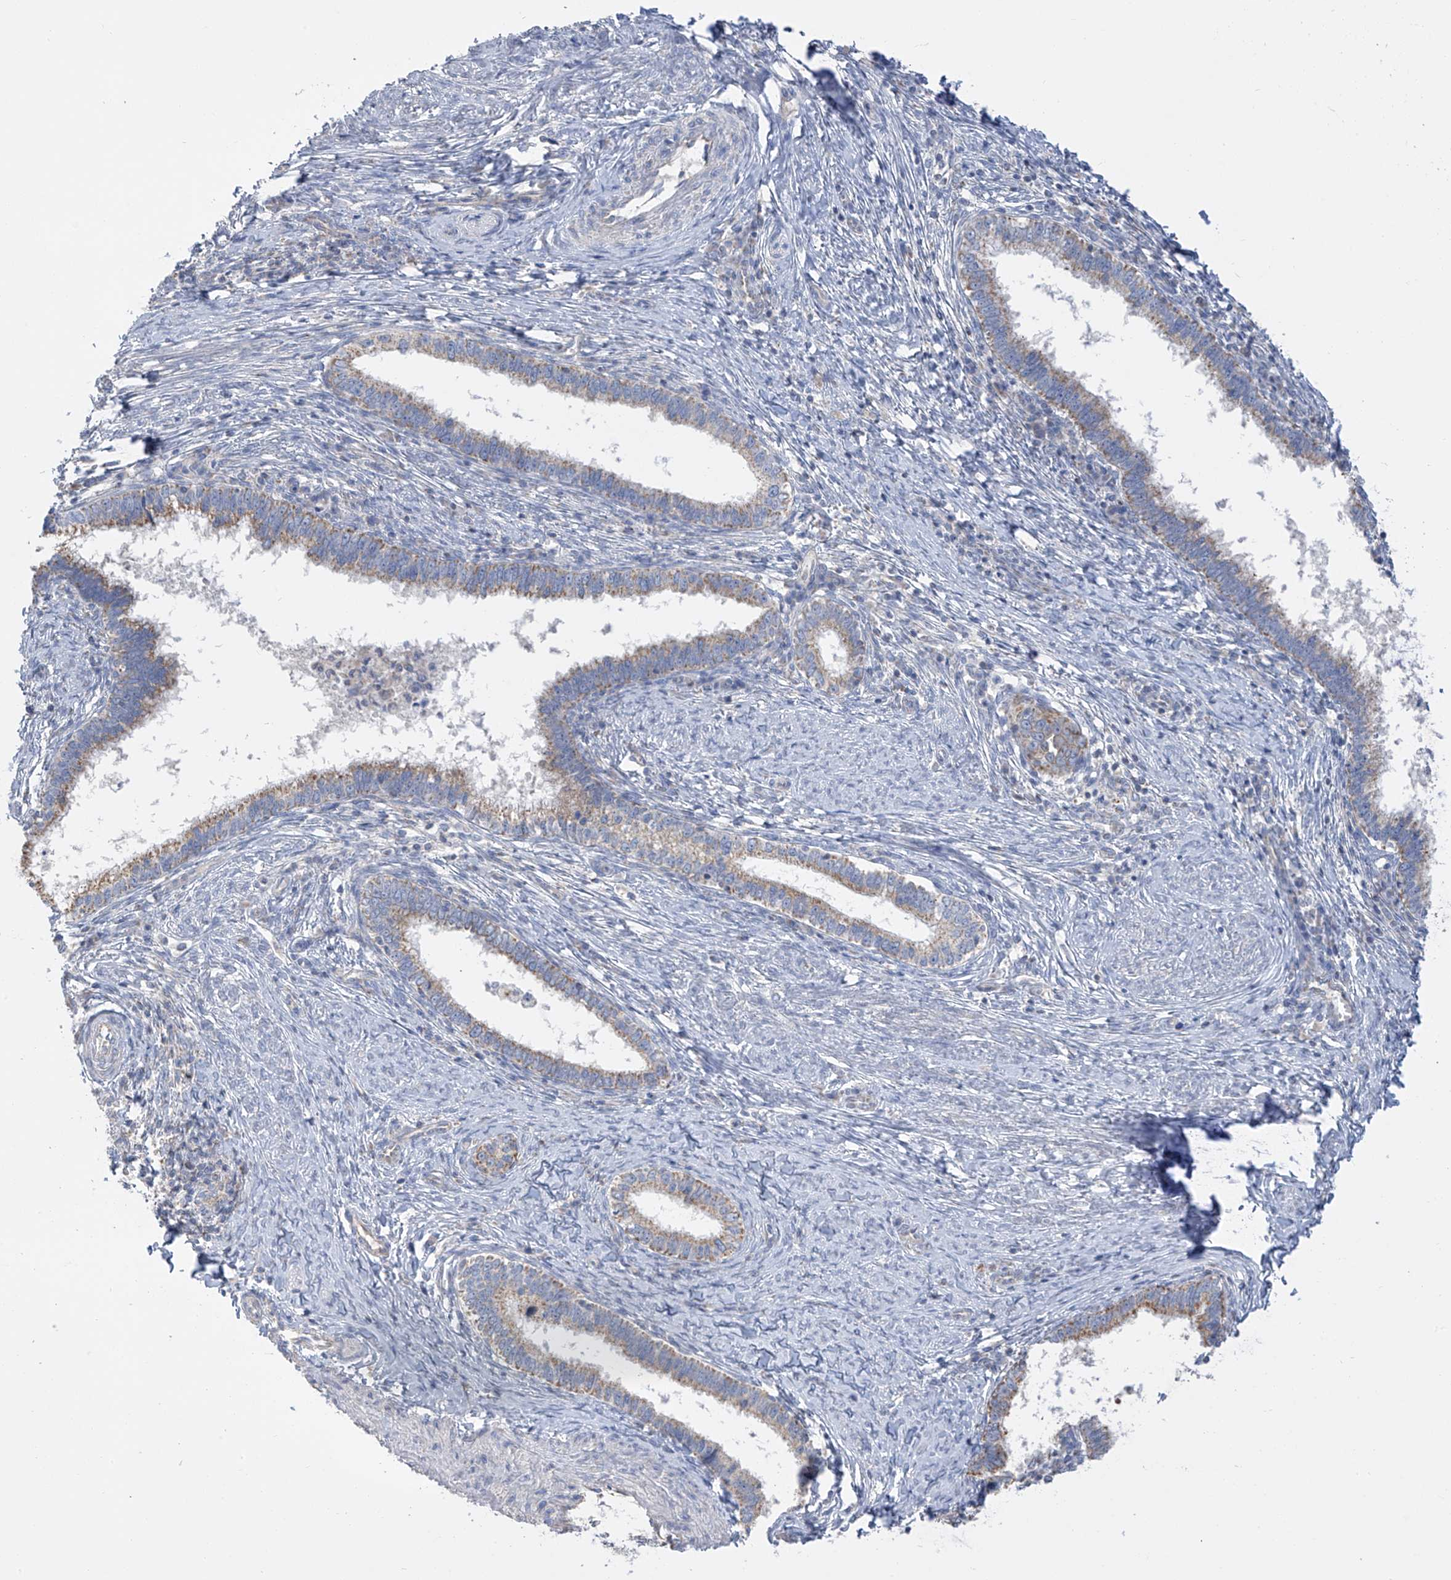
{"staining": {"intensity": "moderate", "quantity": "25%-75%", "location": "cytoplasmic/membranous"}, "tissue": "cervical cancer", "cell_type": "Tumor cells", "image_type": "cancer", "snomed": [{"axis": "morphology", "description": "Adenocarcinoma, NOS"}, {"axis": "topography", "description": "Cervix"}], "caption": "Immunohistochemistry (IHC) image of neoplastic tissue: human cervical cancer (adenocarcinoma) stained using immunohistochemistry displays medium levels of moderate protein expression localized specifically in the cytoplasmic/membranous of tumor cells, appearing as a cytoplasmic/membranous brown color.", "gene": "PNPT1", "patient": {"sex": "female", "age": 36}}